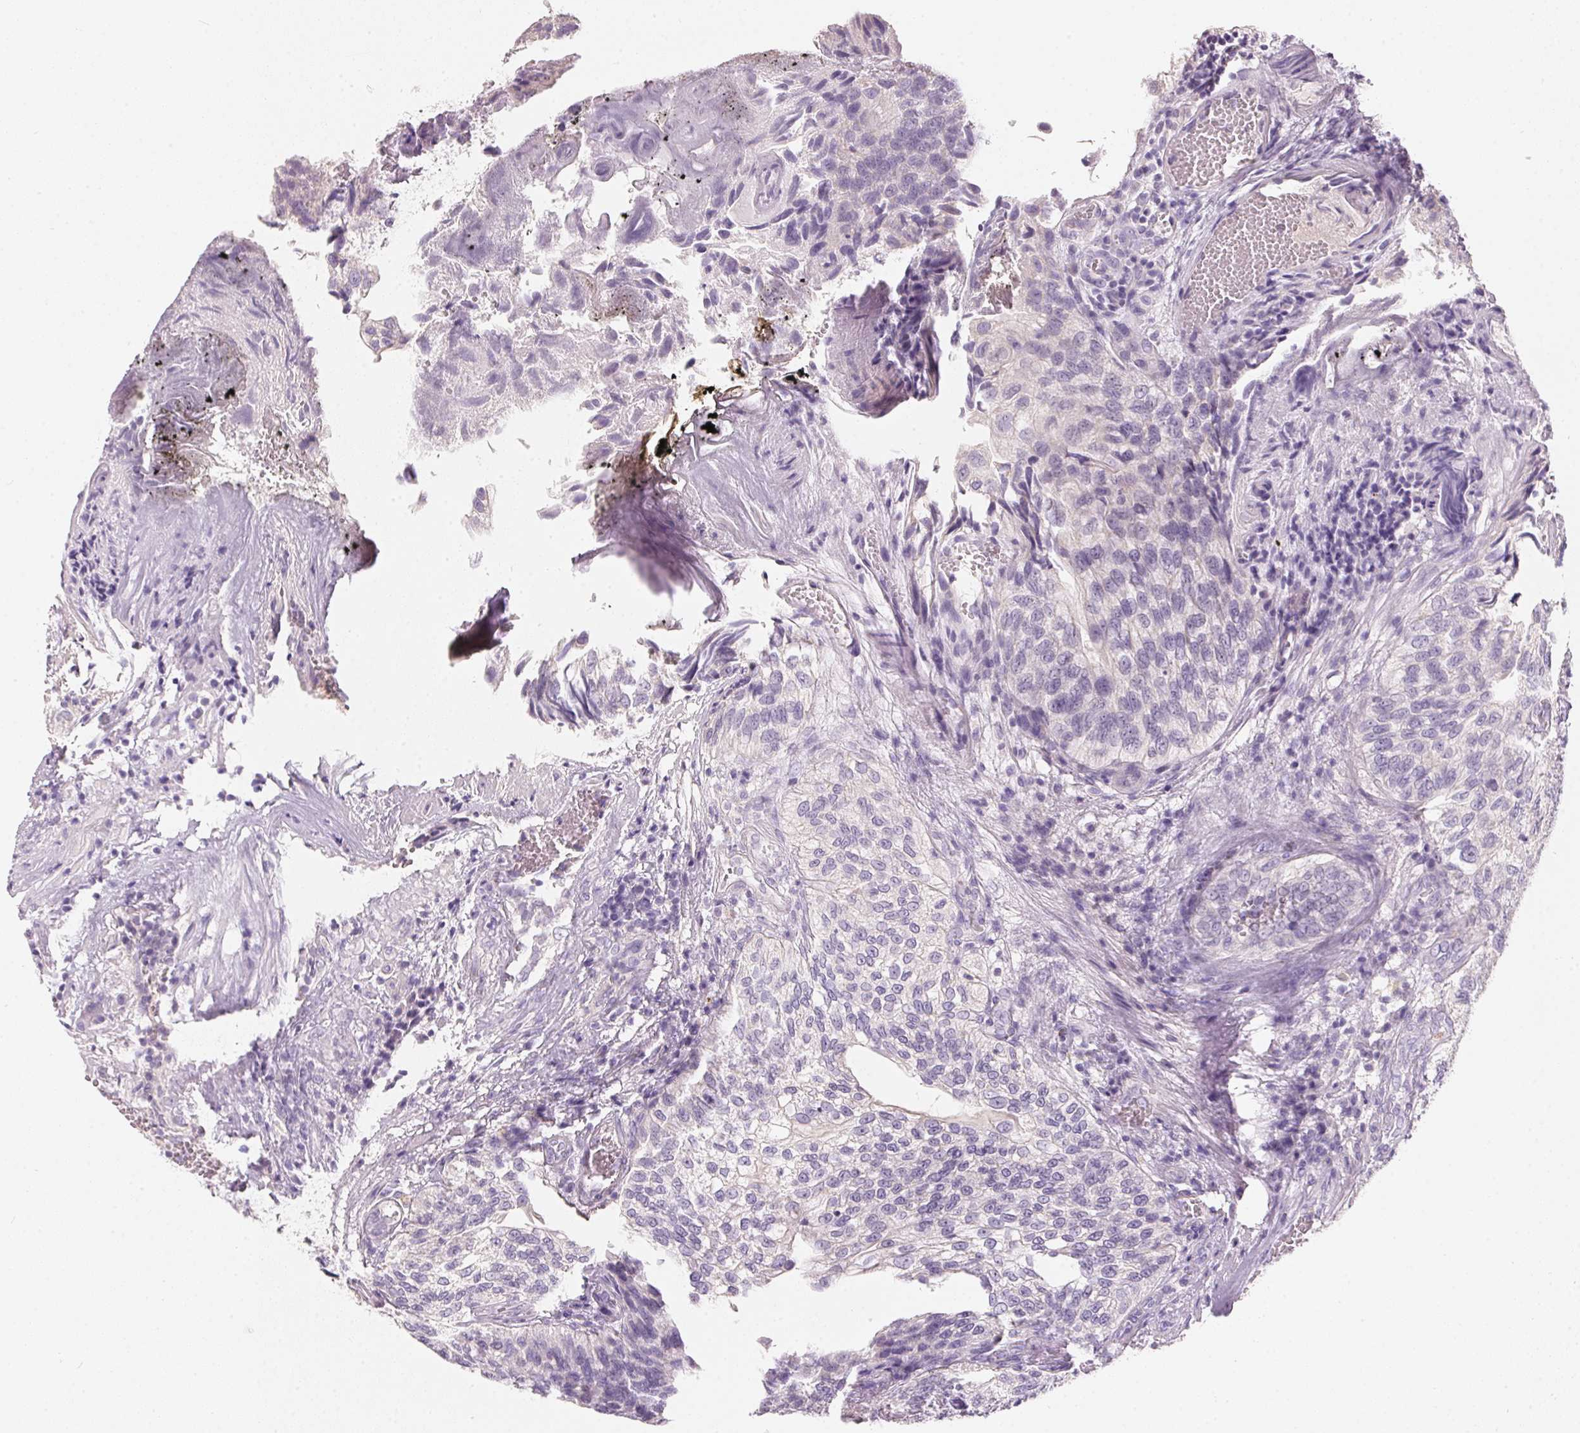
{"staining": {"intensity": "negative", "quantity": "none", "location": "none"}, "tissue": "urothelial cancer", "cell_type": "Tumor cells", "image_type": "cancer", "snomed": [{"axis": "morphology", "description": "Urothelial carcinoma, NOS"}, {"axis": "topography", "description": "Urinary bladder"}], "caption": "An IHC photomicrograph of urothelial cancer is shown. There is no staining in tumor cells of urothelial cancer.", "gene": "HSD17B1", "patient": {"sex": "male", "age": 87}}